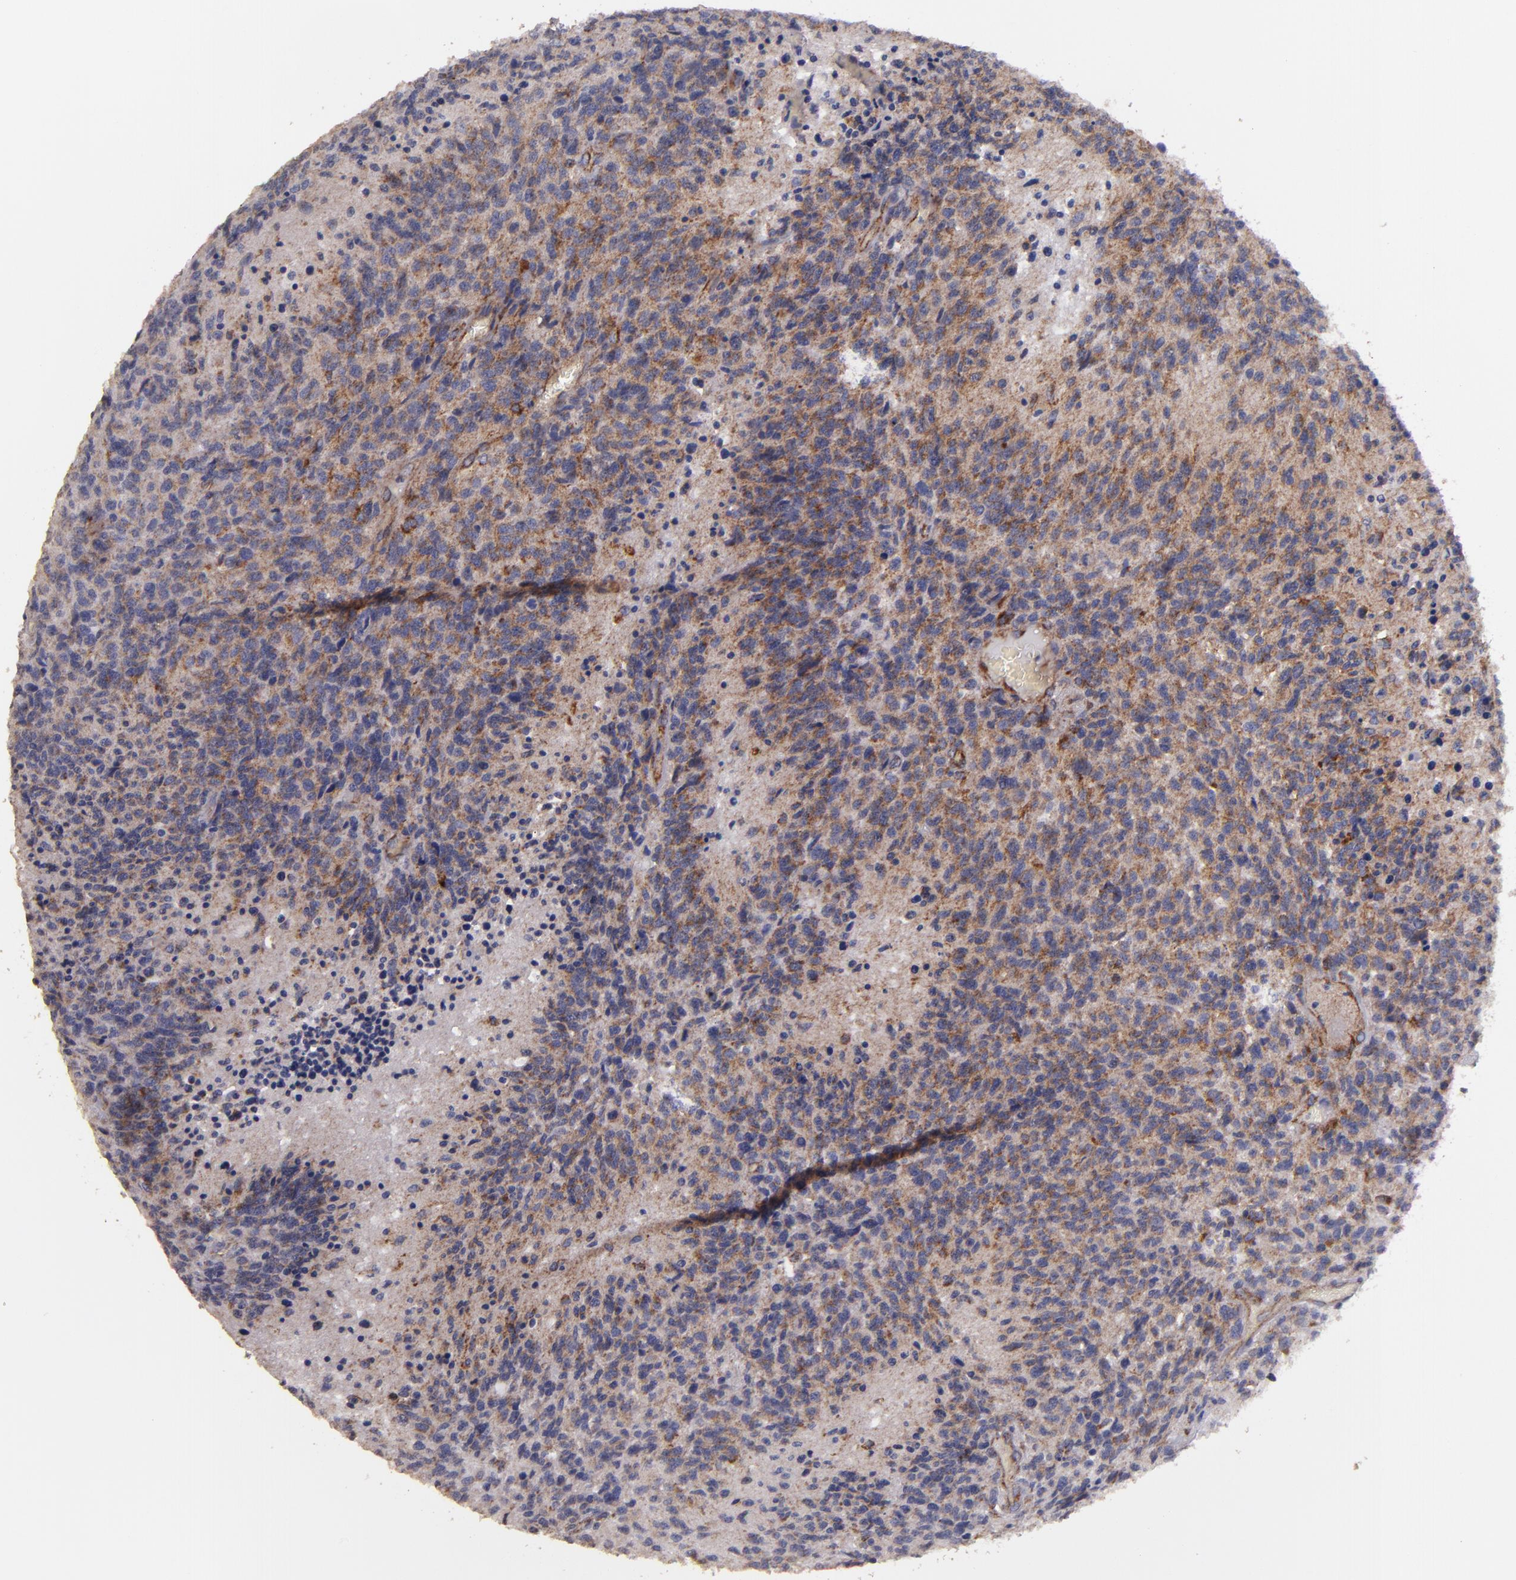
{"staining": {"intensity": "moderate", "quantity": ">75%", "location": "cytoplasmic/membranous"}, "tissue": "glioma", "cell_type": "Tumor cells", "image_type": "cancer", "snomed": [{"axis": "morphology", "description": "Glioma, malignant, High grade"}, {"axis": "topography", "description": "Brain"}], "caption": "Tumor cells exhibit medium levels of moderate cytoplasmic/membranous expression in about >75% of cells in human glioma.", "gene": "CLTA", "patient": {"sex": "male", "age": 36}}